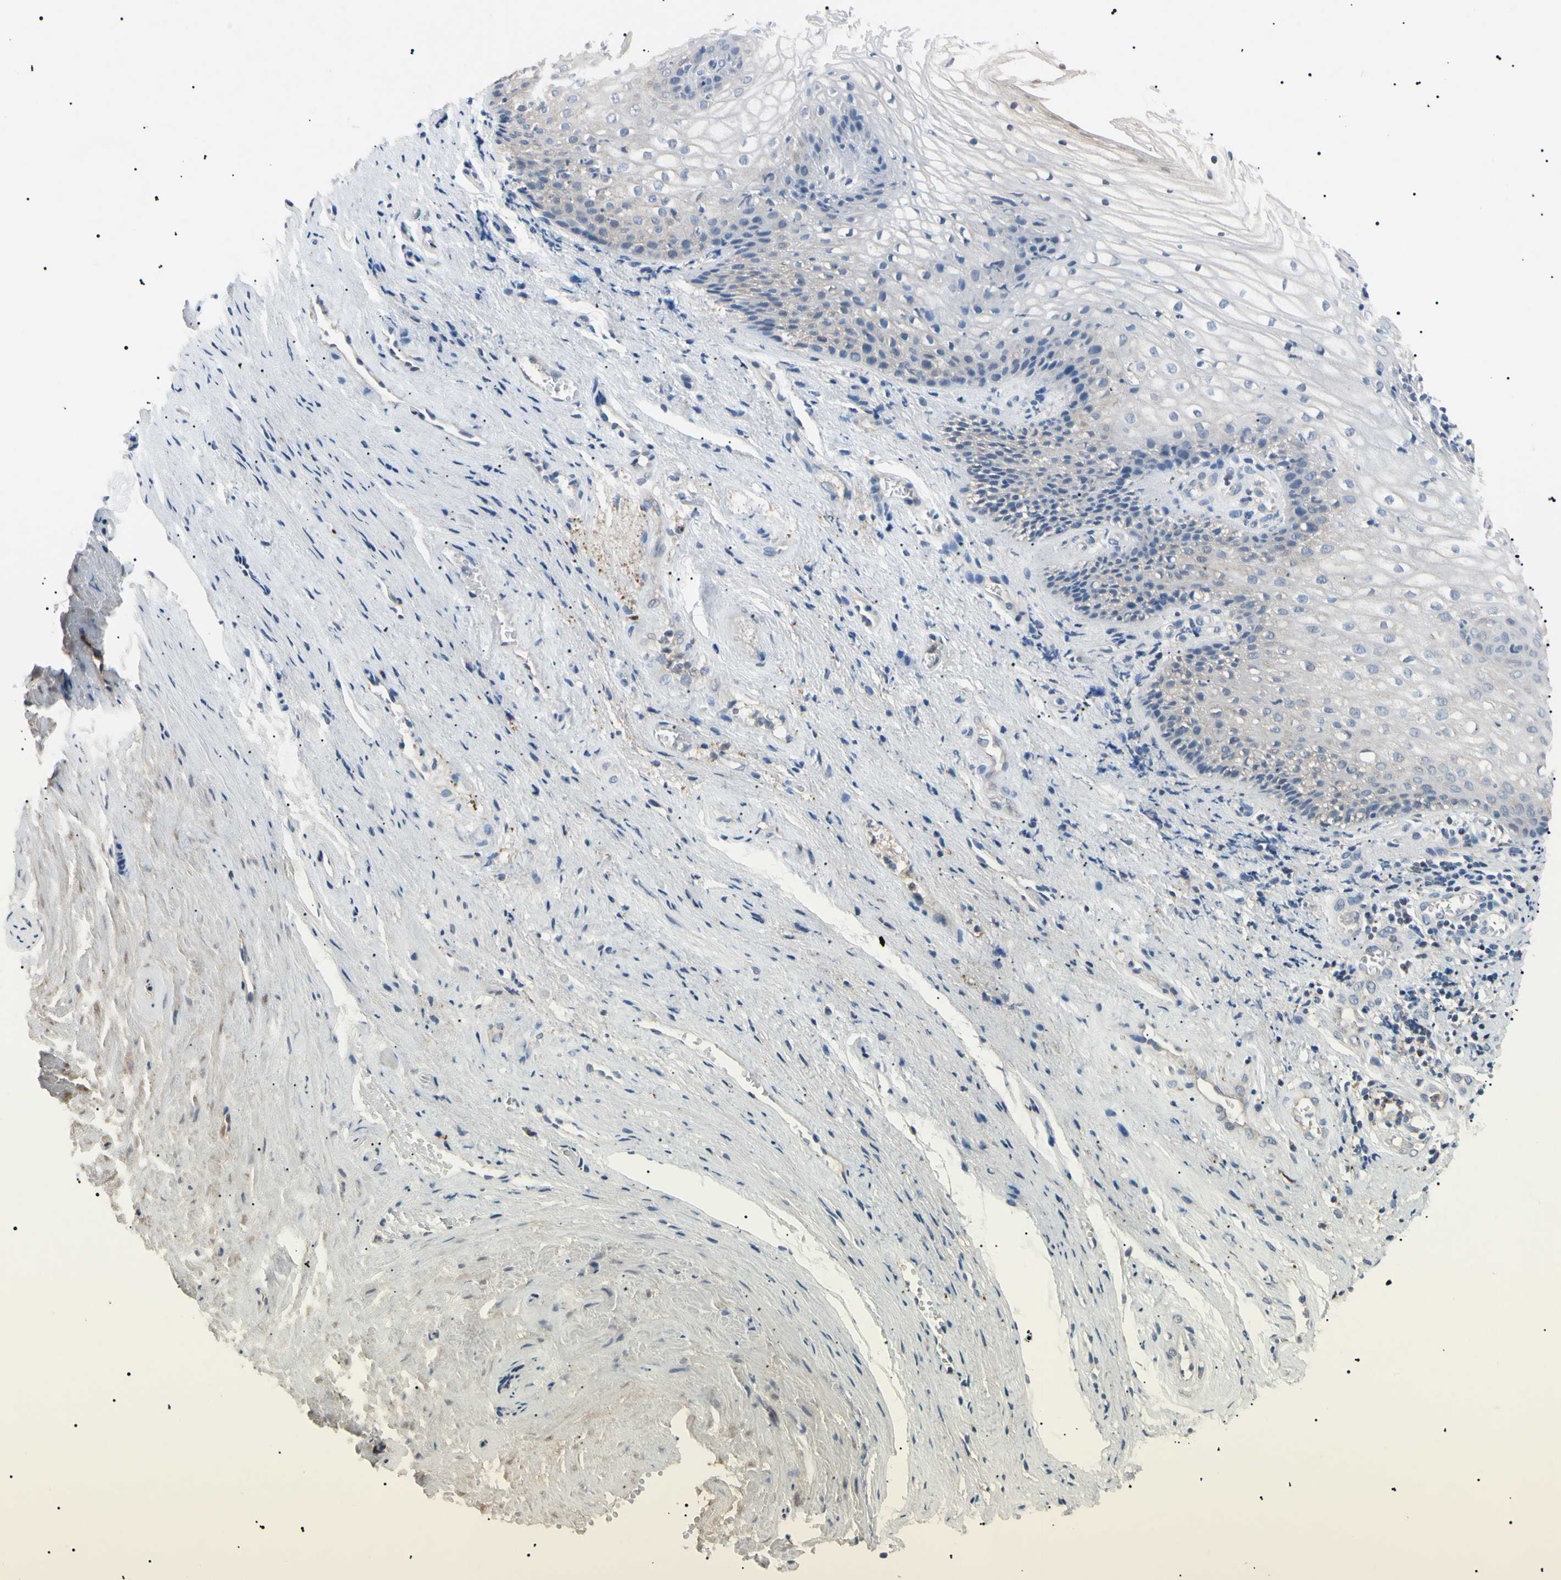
{"staining": {"intensity": "negative", "quantity": "none", "location": "none"}, "tissue": "vagina", "cell_type": "Squamous epithelial cells", "image_type": "normal", "snomed": [{"axis": "morphology", "description": "Normal tissue, NOS"}, {"axis": "topography", "description": "Vagina"}], "caption": "Immunohistochemical staining of normal vagina reveals no significant staining in squamous epithelial cells.", "gene": "CGB3", "patient": {"sex": "female", "age": 34}}